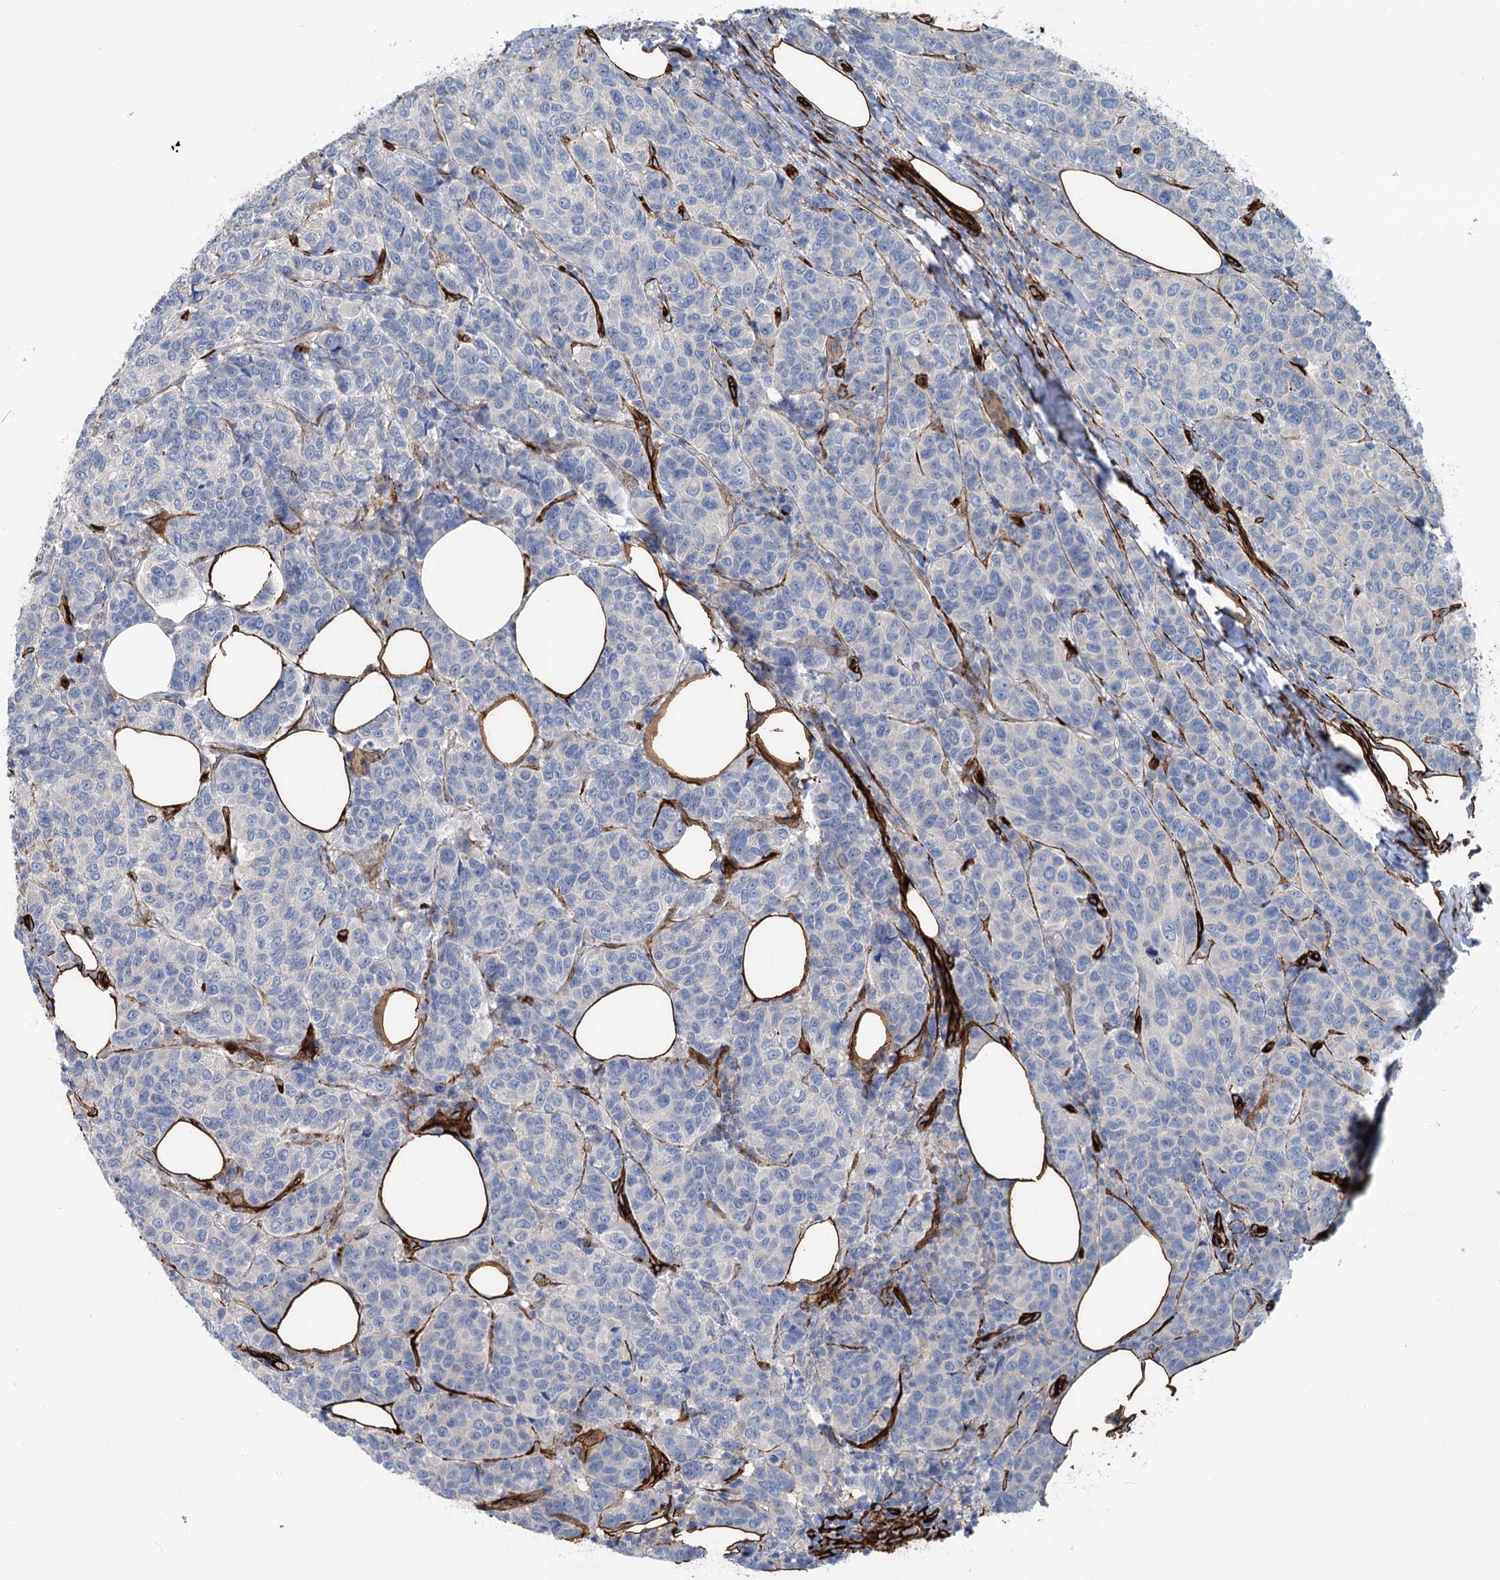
{"staining": {"intensity": "negative", "quantity": "none", "location": "none"}, "tissue": "breast cancer", "cell_type": "Tumor cells", "image_type": "cancer", "snomed": [{"axis": "morphology", "description": "Duct carcinoma"}, {"axis": "topography", "description": "Breast"}], "caption": "Tumor cells show no significant protein staining in invasive ductal carcinoma (breast).", "gene": "IQSEC1", "patient": {"sex": "female", "age": 55}}